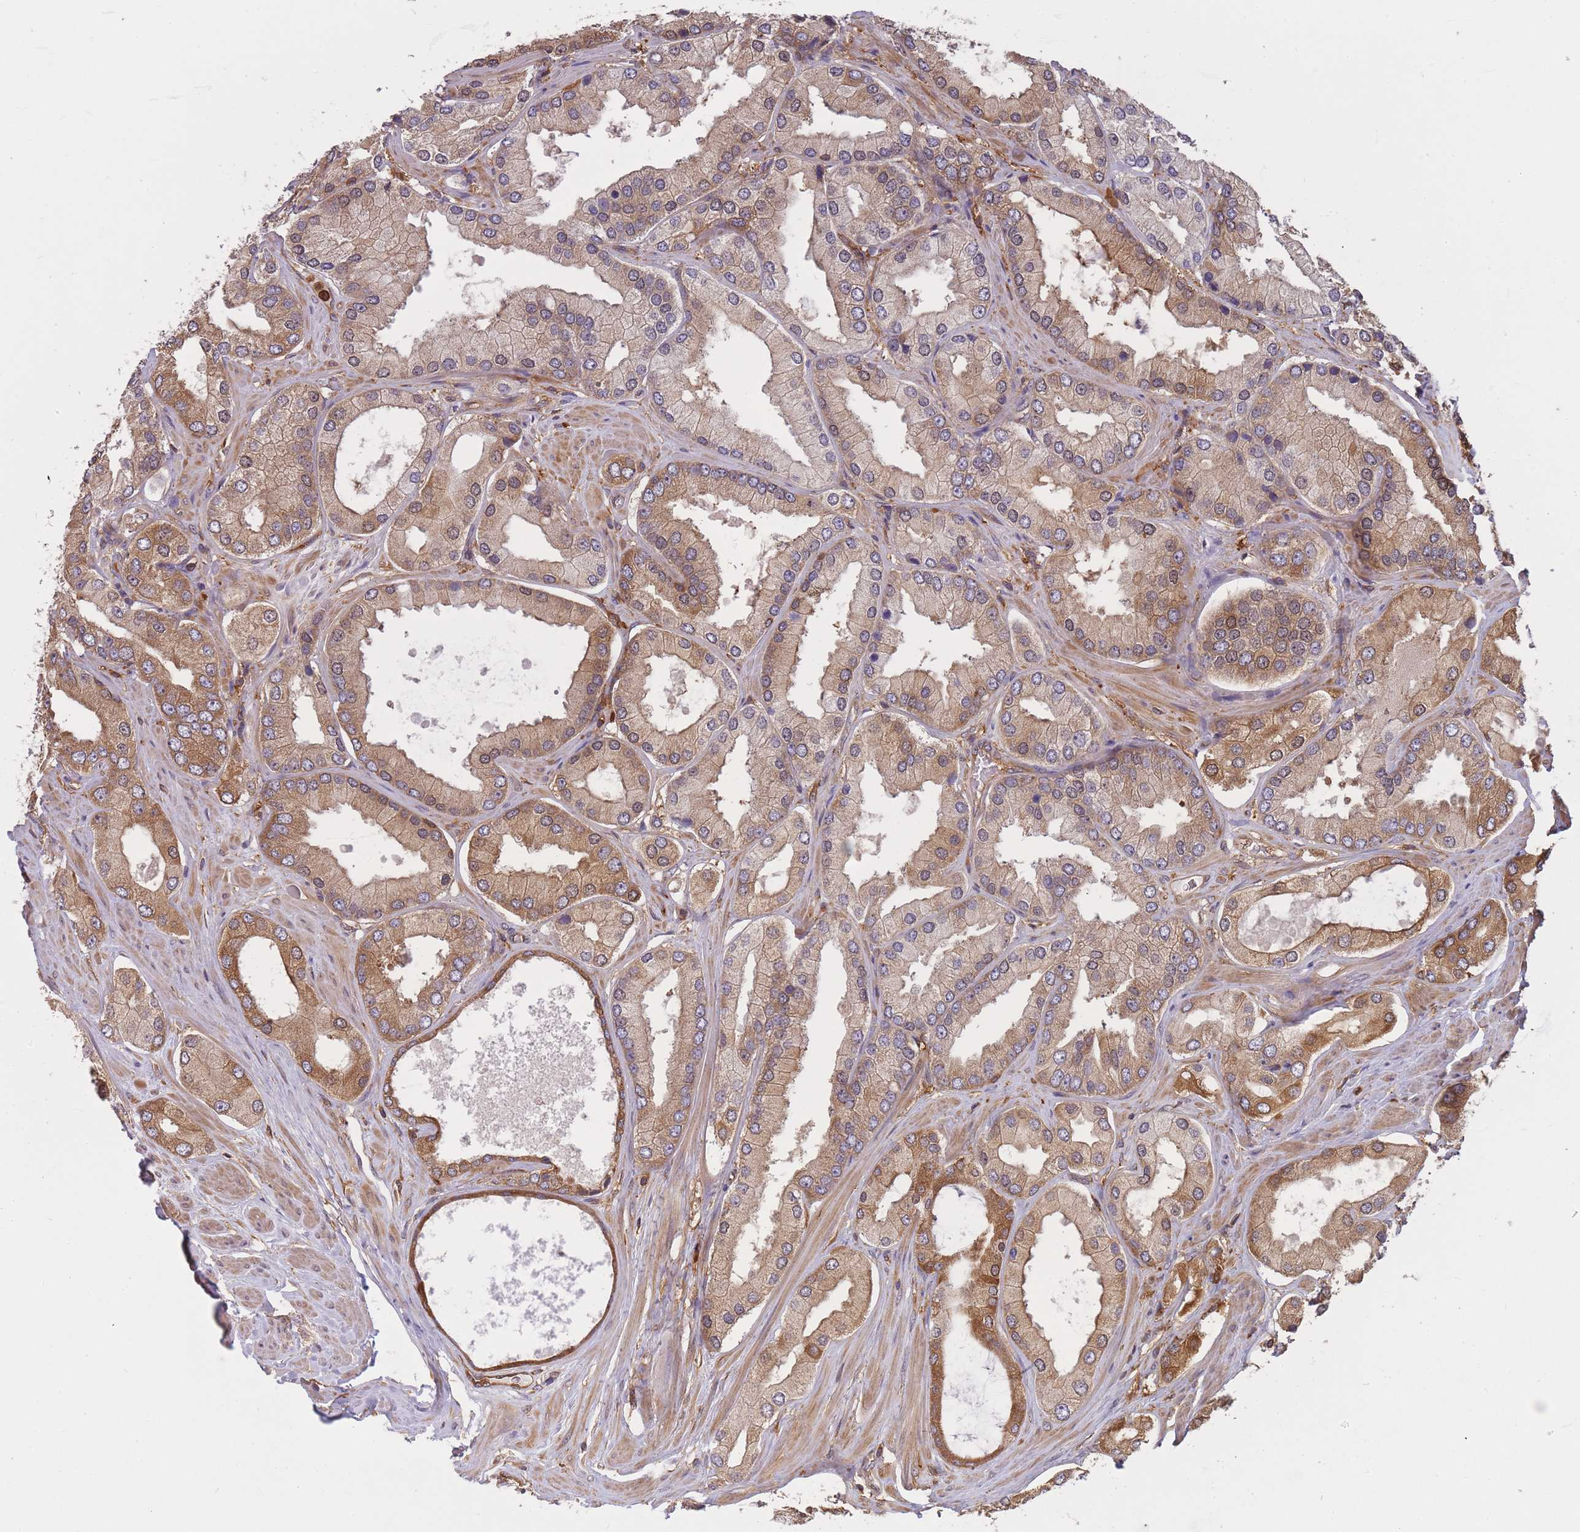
{"staining": {"intensity": "moderate", "quantity": ">75%", "location": "cytoplasmic/membranous"}, "tissue": "prostate cancer", "cell_type": "Tumor cells", "image_type": "cancer", "snomed": [{"axis": "morphology", "description": "Adenocarcinoma, Low grade"}, {"axis": "topography", "description": "Prostate"}], "caption": "Moderate cytoplasmic/membranous staining for a protein is appreciated in approximately >75% of tumor cells of low-grade adenocarcinoma (prostate) using immunohistochemistry.", "gene": "SLC4A9", "patient": {"sex": "male", "age": 42}}